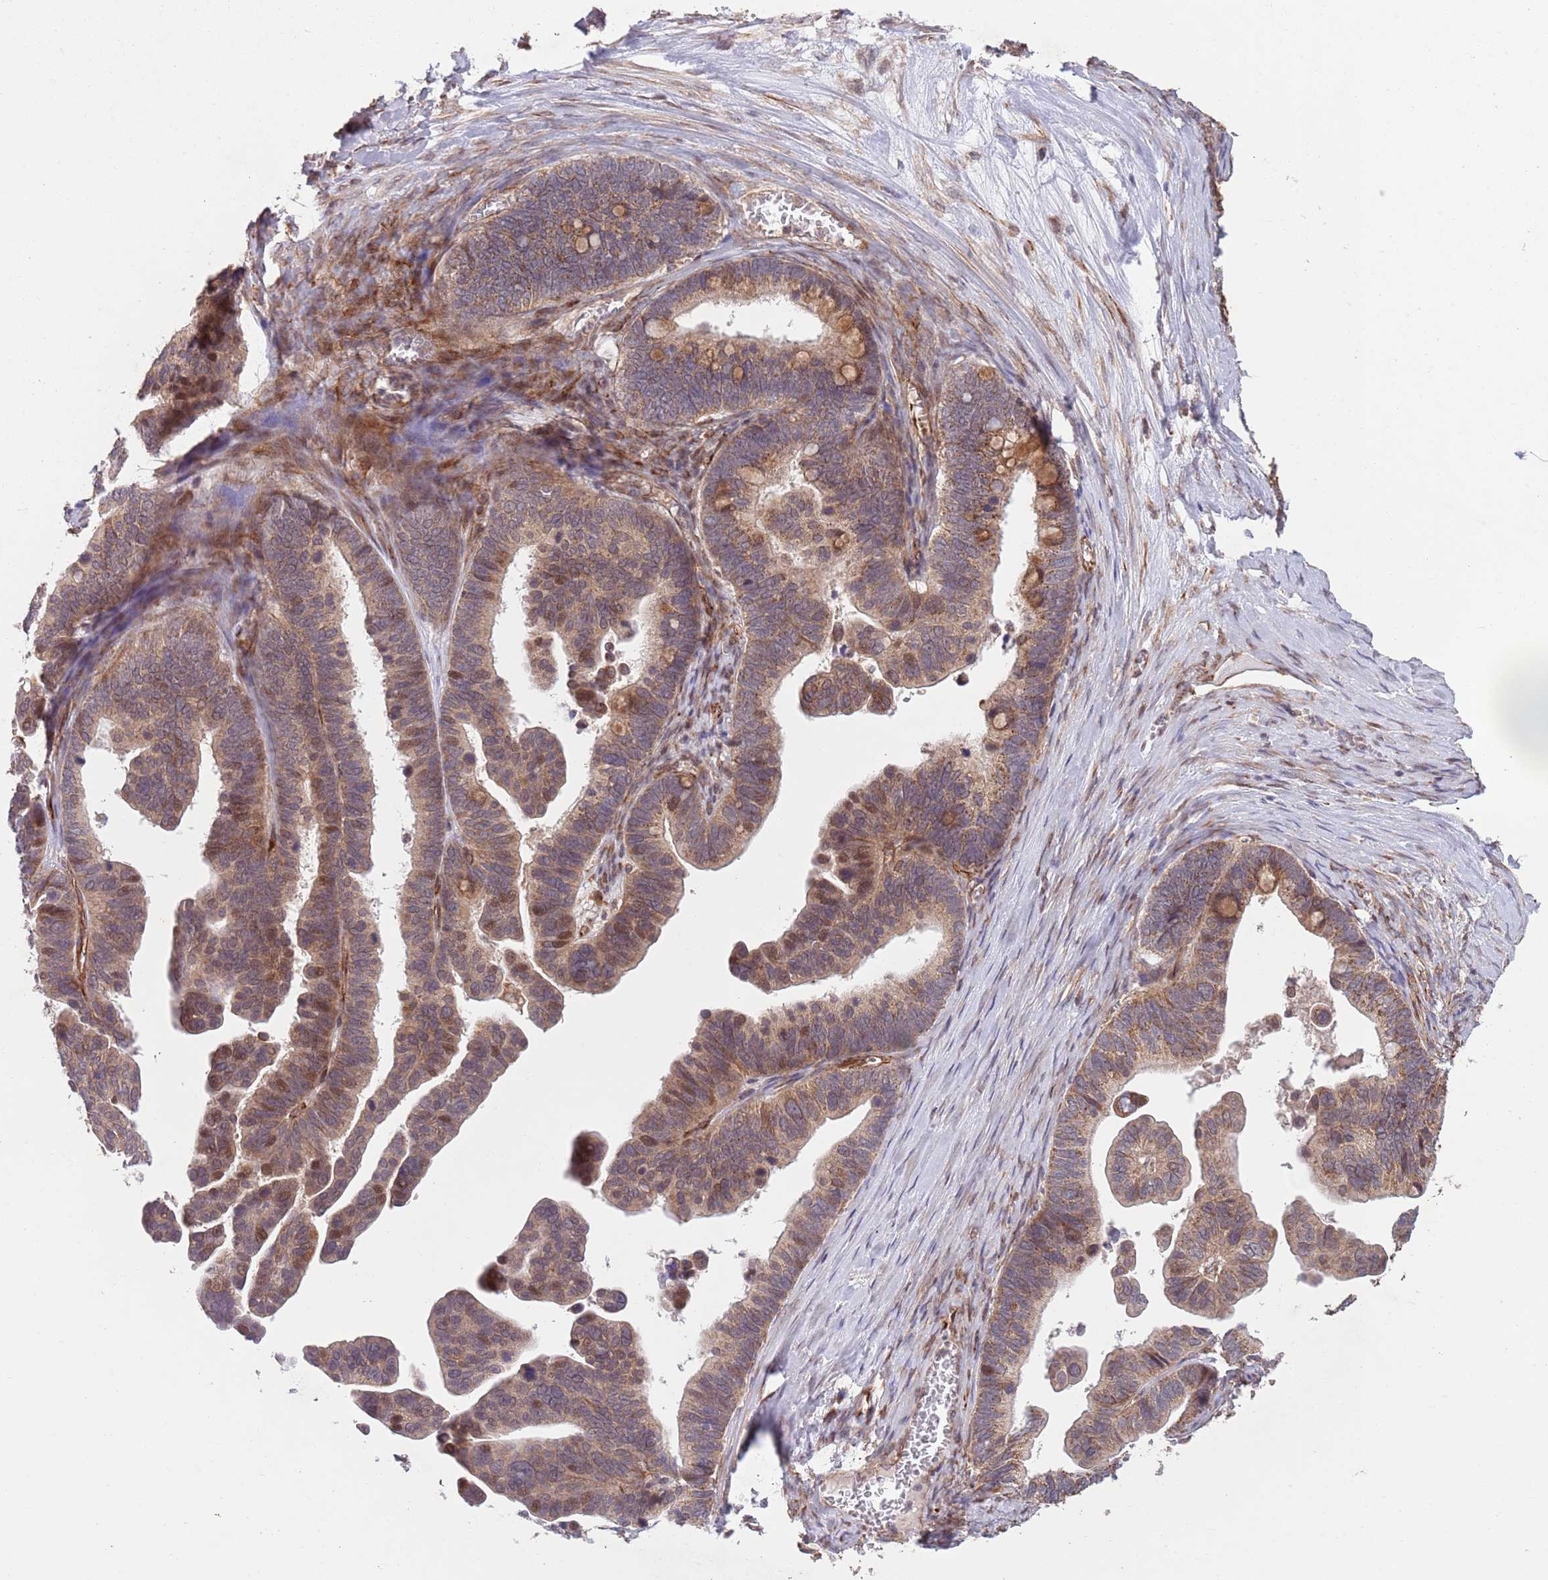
{"staining": {"intensity": "moderate", "quantity": "25%-75%", "location": "cytoplasmic/membranous,nuclear"}, "tissue": "ovarian cancer", "cell_type": "Tumor cells", "image_type": "cancer", "snomed": [{"axis": "morphology", "description": "Cystadenocarcinoma, serous, NOS"}, {"axis": "topography", "description": "Ovary"}], "caption": "This is a micrograph of immunohistochemistry staining of ovarian cancer (serous cystadenocarcinoma), which shows moderate expression in the cytoplasmic/membranous and nuclear of tumor cells.", "gene": "CHD9", "patient": {"sex": "female", "age": 56}}